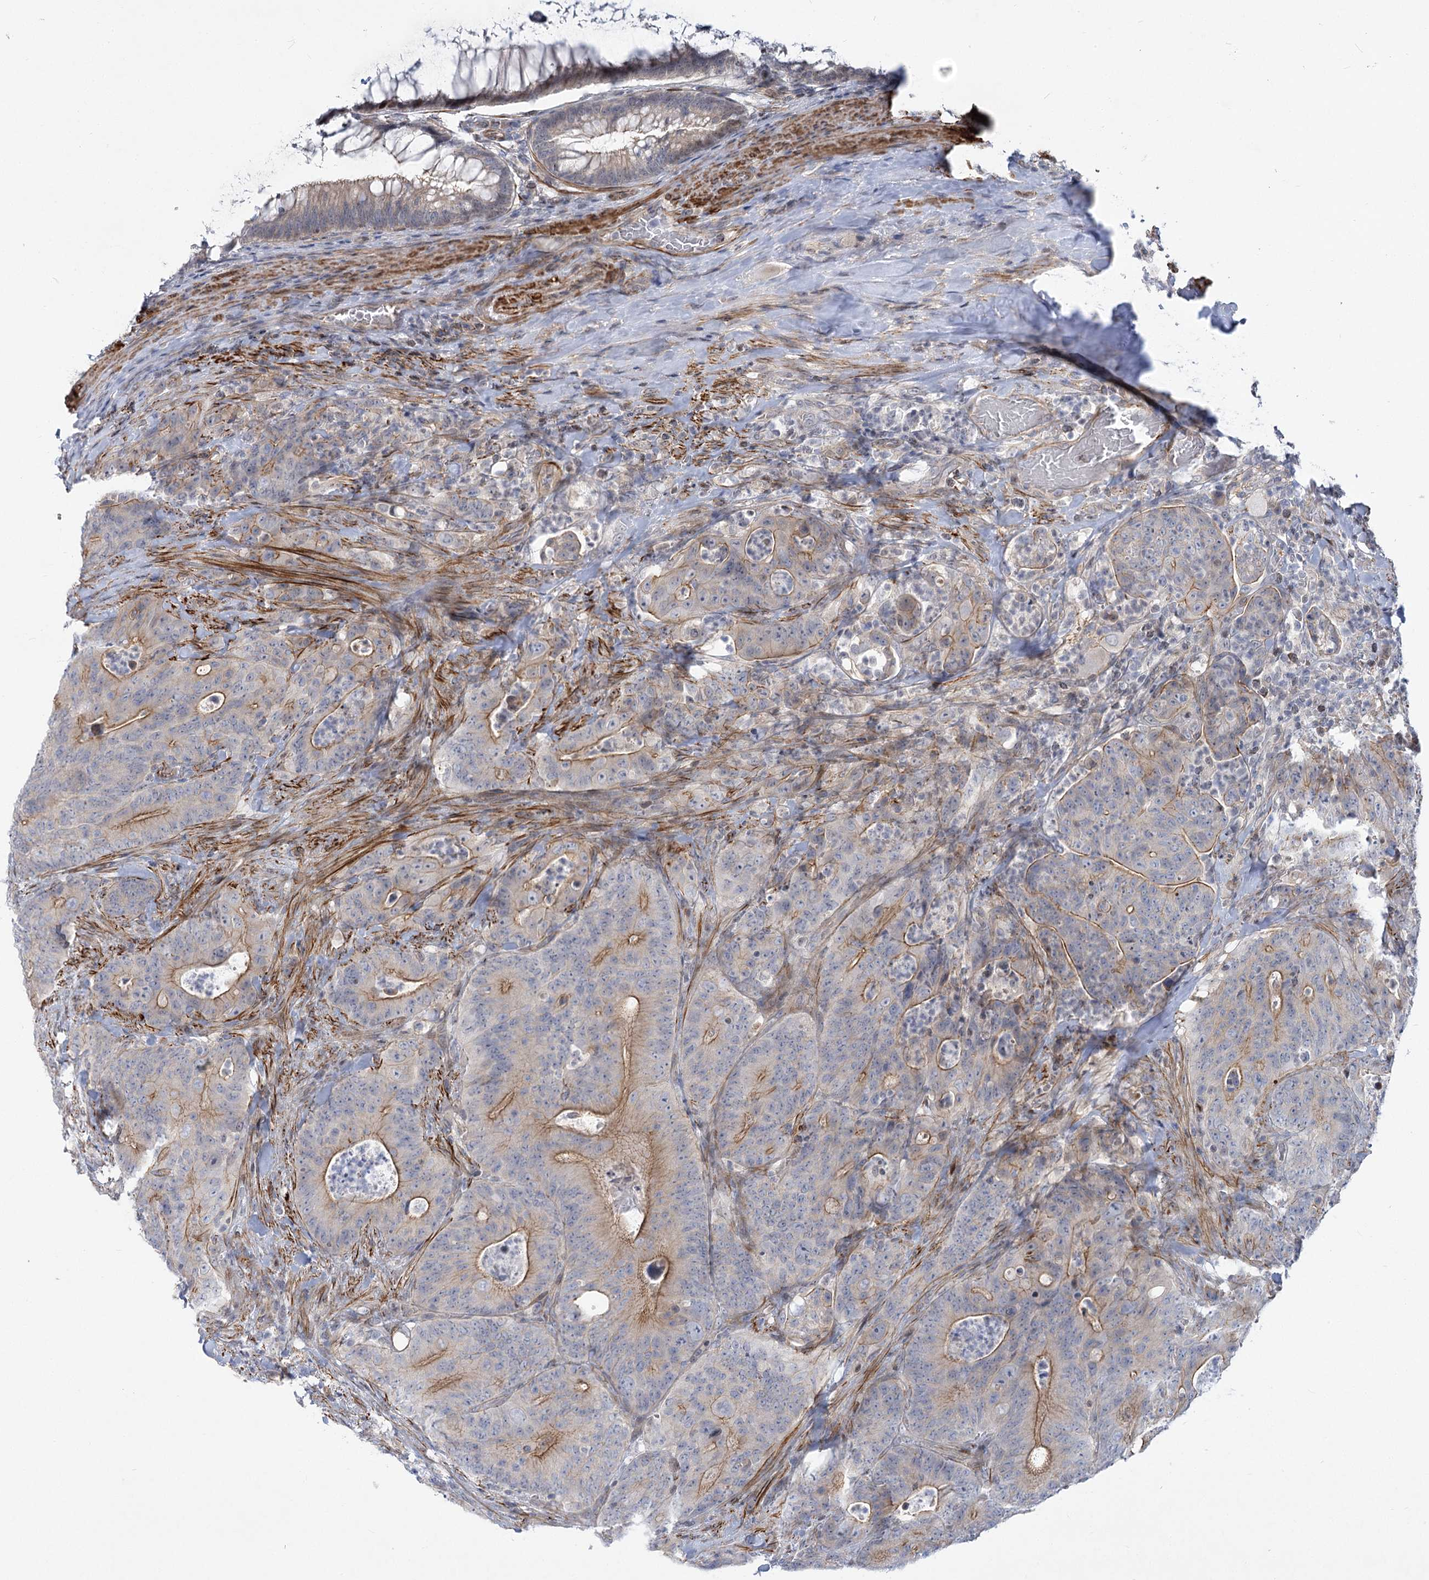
{"staining": {"intensity": "moderate", "quantity": "25%-75%", "location": "cytoplasmic/membranous"}, "tissue": "colorectal cancer", "cell_type": "Tumor cells", "image_type": "cancer", "snomed": [{"axis": "morphology", "description": "Normal tissue, NOS"}, {"axis": "topography", "description": "Colon"}], "caption": "Immunohistochemical staining of colorectal cancer shows medium levels of moderate cytoplasmic/membranous protein expression in about 25%-75% of tumor cells.", "gene": "ARSI", "patient": {"sex": "female", "age": 82}}